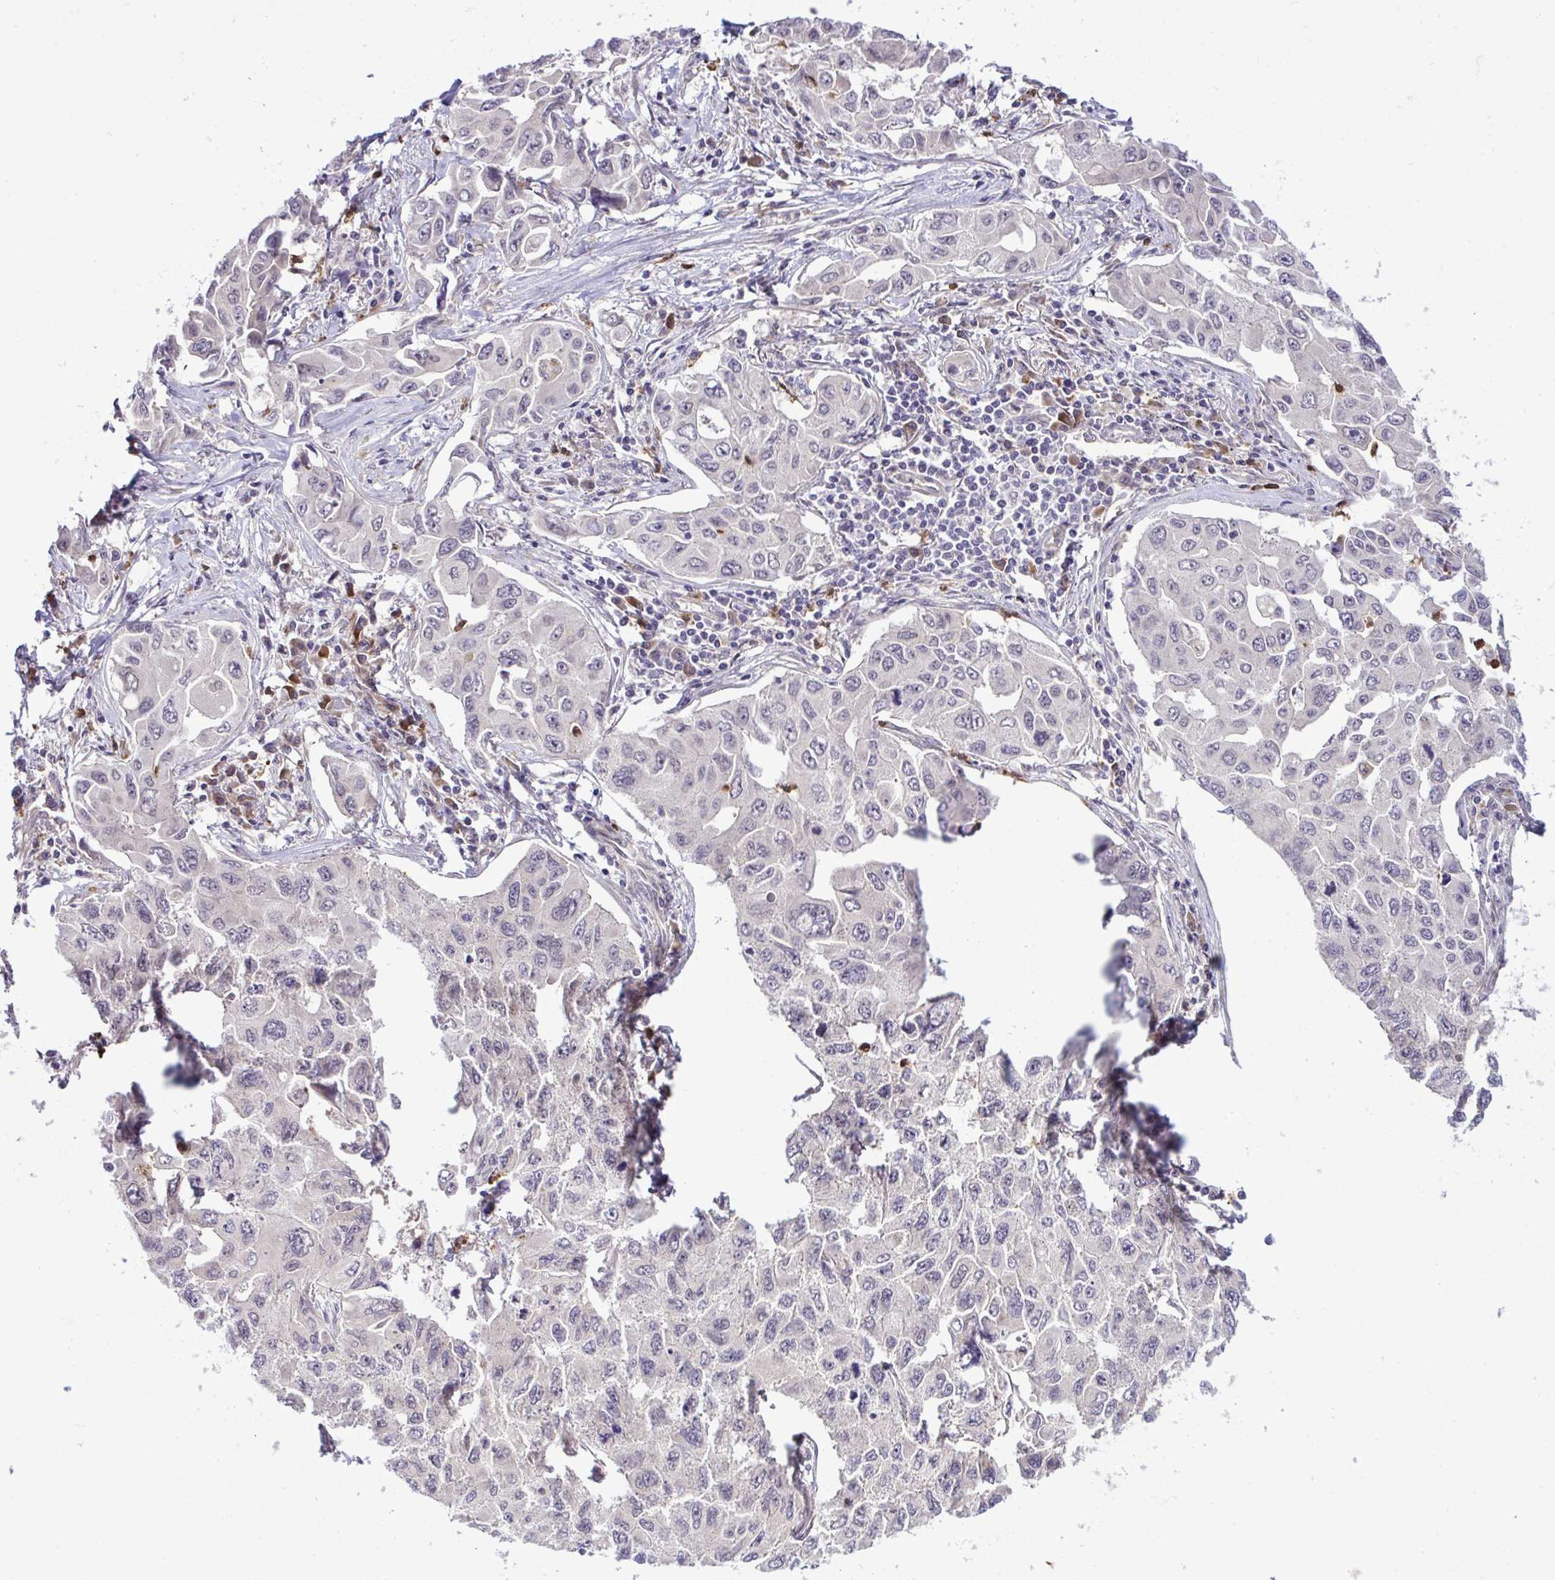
{"staining": {"intensity": "negative", "quantity": "none", "location": "none"}, "tissue": "lung cancer", "cell_type": "Tumor cells", "image_type": "cancer", "snomed": [{"axis": "morphology", "description": "Adenocarcinoma, NOS"}, {"axis": "topography", "description": "Lung"}], "caption": "Image shows no protein expression in tumor cells of lung adenocarcinoma tissue.", "gene": "CMPK1", "patient": {"sex": "male", "age": 64}}